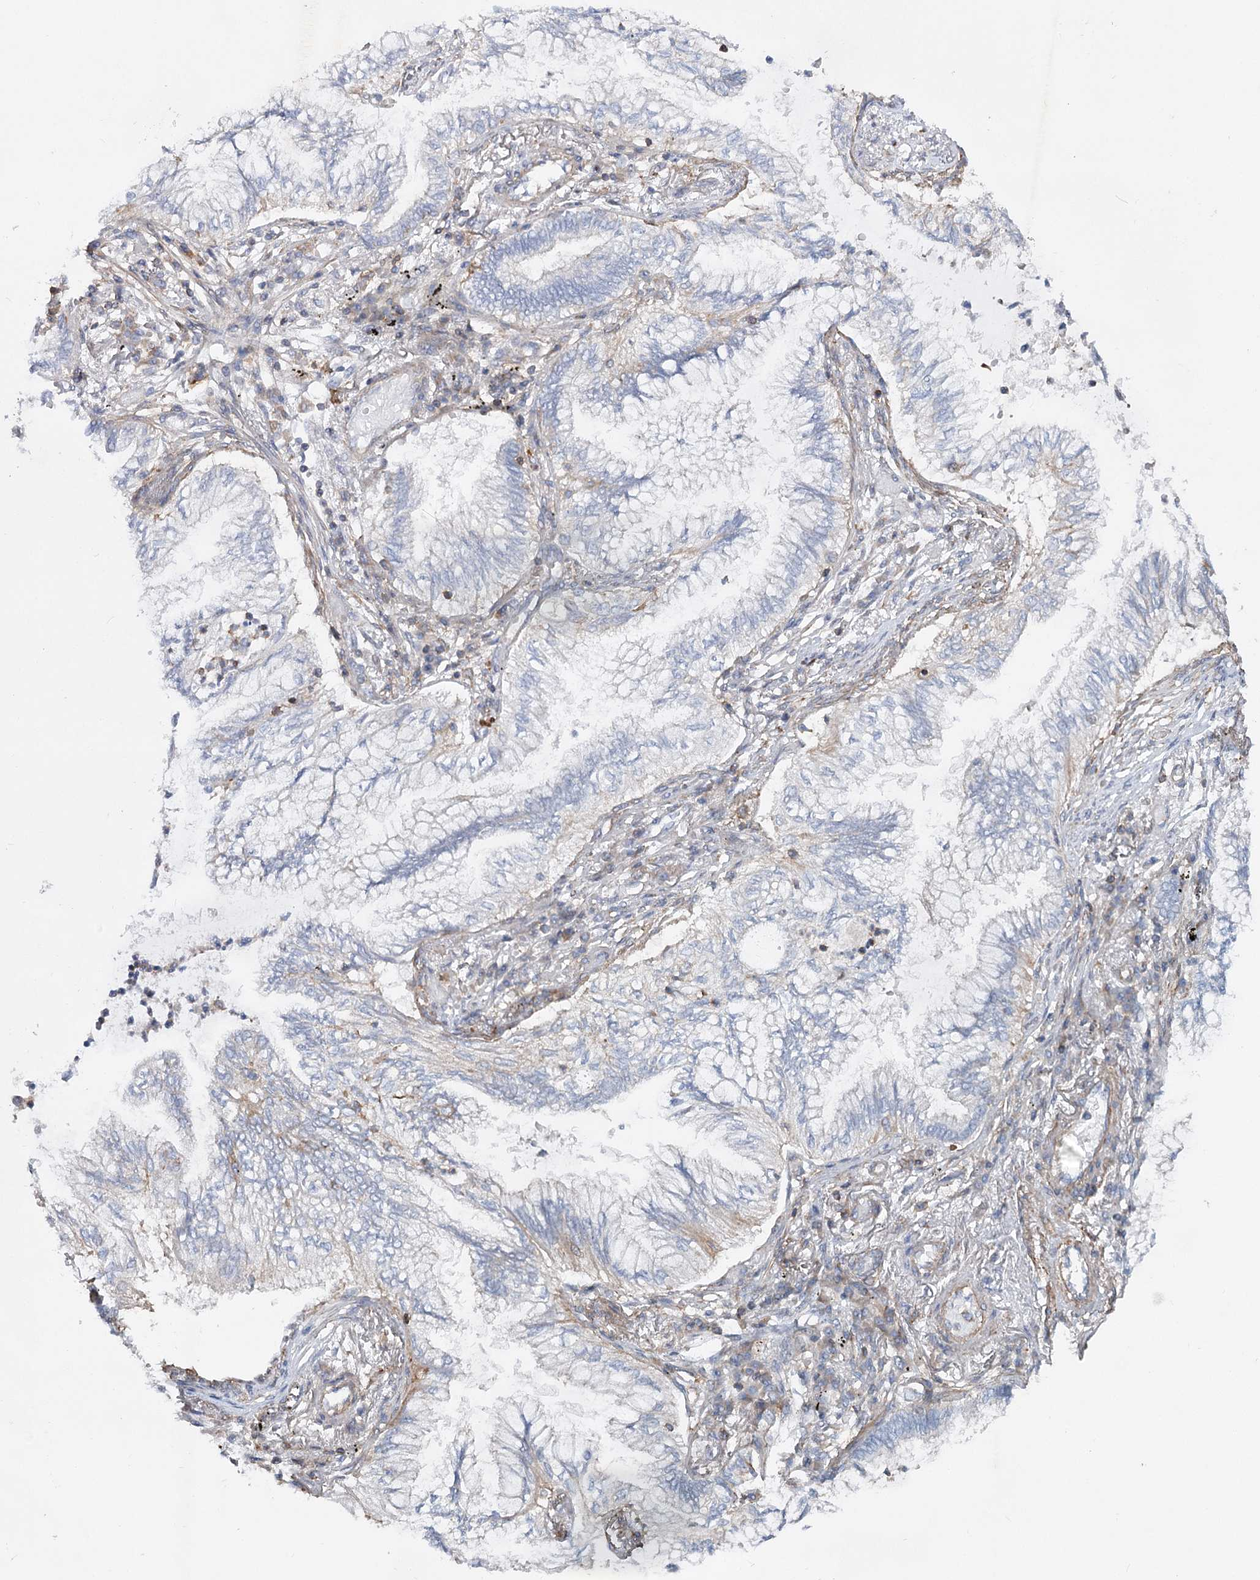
{"staining": {"intensity": "weak", "quantity": "<25%", "location": "cytoplasmic/membranous"}, "tissue": "lung cancer", "cell_type": "Tumor cells", "image_type": "cancer", "snomed": [{"axis": "morphology", "description": "Adenocarcinoma, NOS"}, {"axis": "topography", "description": "Lung"}], "caption": "This is a histopathology image of IHC staining of lung adenocarcinoma, which shows no staining in tumor cells. Brightfield microscopy of IHC stained with DAB (brown) and hematoxylin (blue), captured at high magnification.", "gene": "LARP1B", "patient": {"sex": "female", "age": 70}}